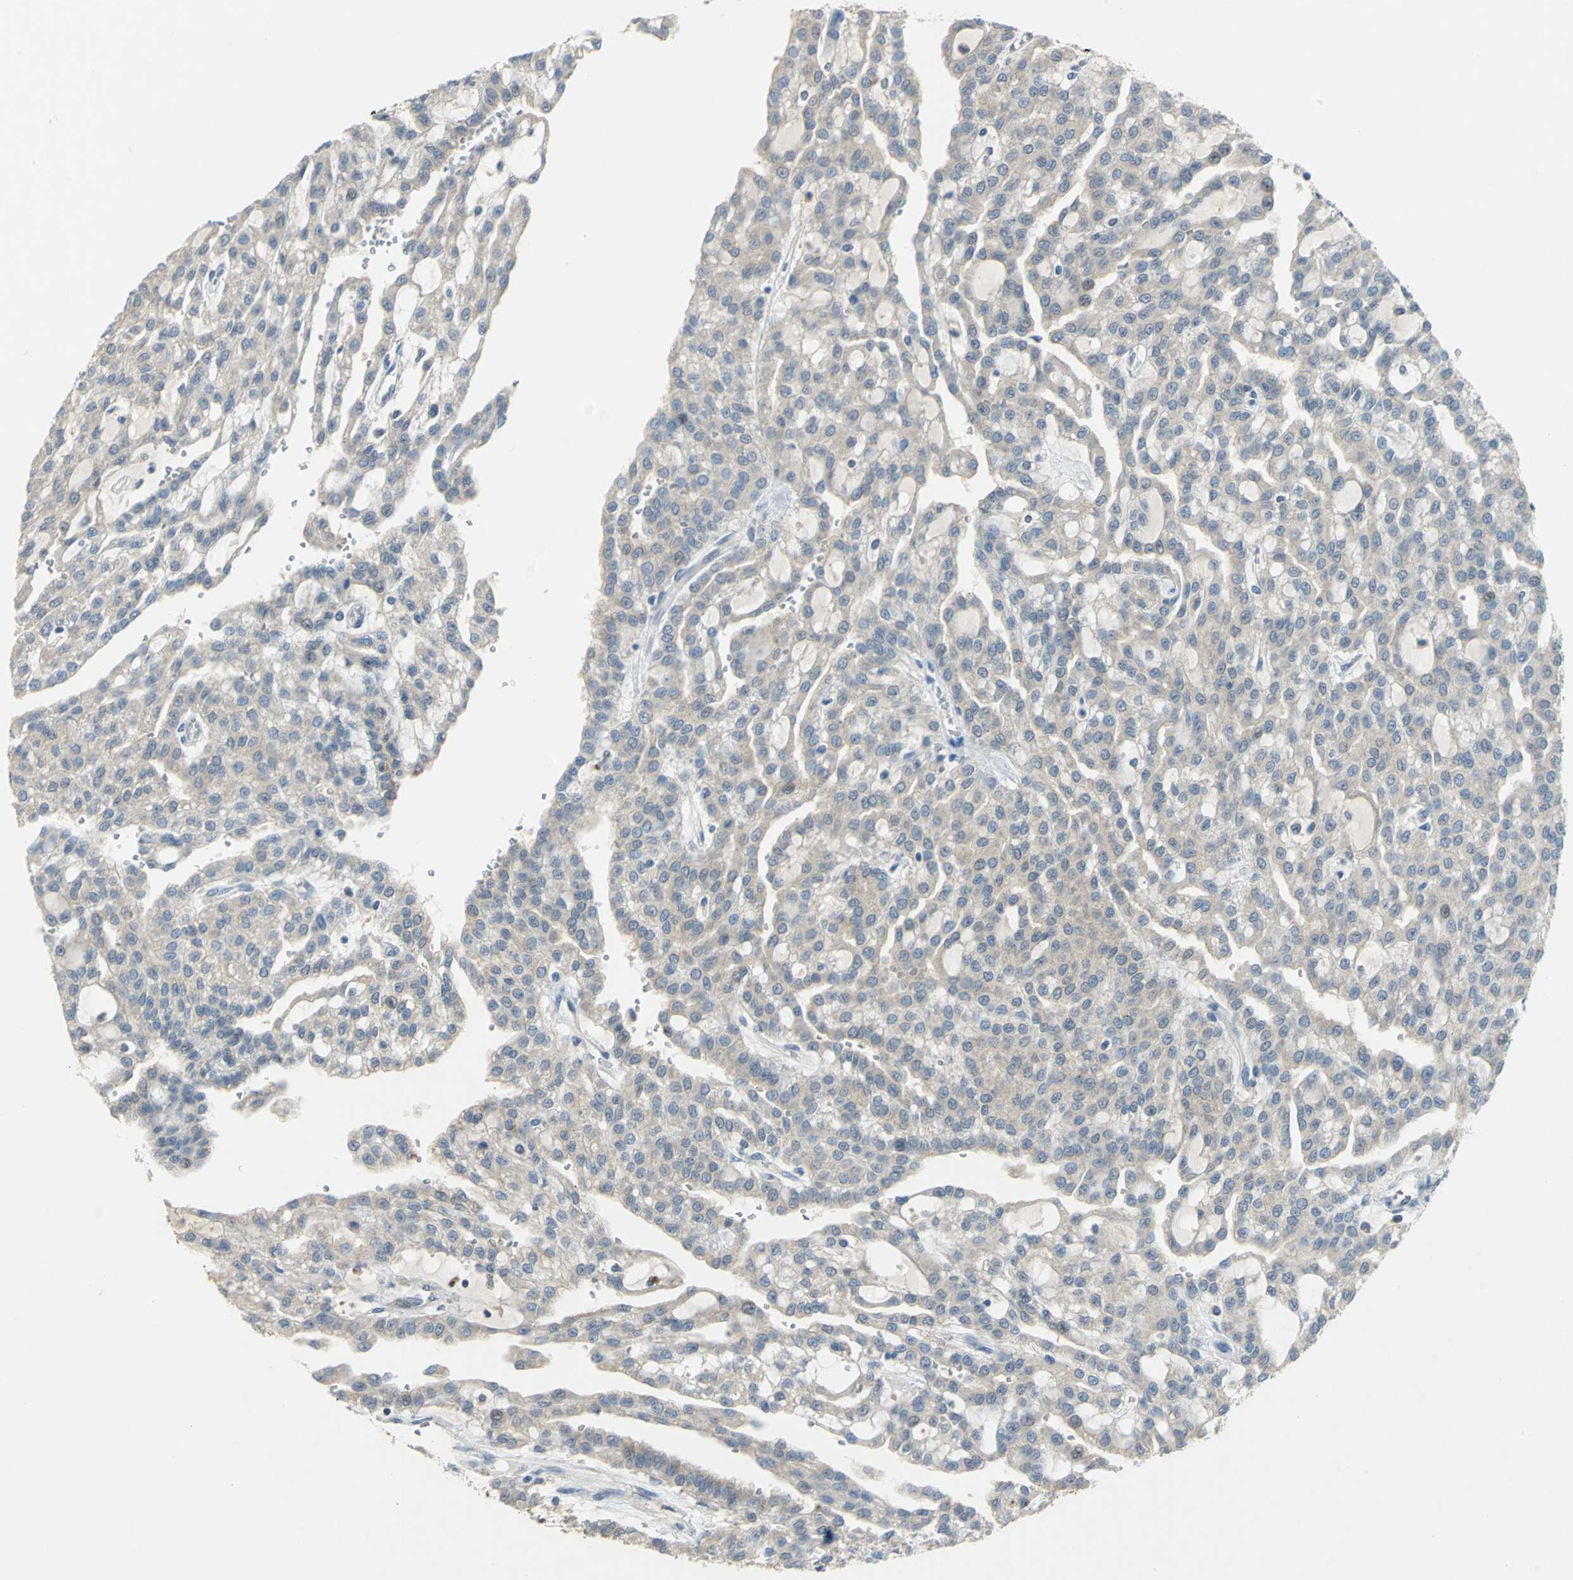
{"staining": {"intensity": "negative", "quantity": "none", "location": "none"}, "tissue": "renal cancer", "cell_type": "Tumor cells", "image_type": "cancer", "snomed": [{"axis": "morphology", "description": "Adenocarcinoma, NOS"}, {"axis": "topography", "description": "Kidney"}], "caption": "This micrograph is of renal cancer stained with immunohistochemistry (IHC) to label a protein in brown with the nuclei are counter-stained blue. There is no positivity in tumor cells.", "gene": "PPIA", "patient": {"sex": "male", "age": 63}}